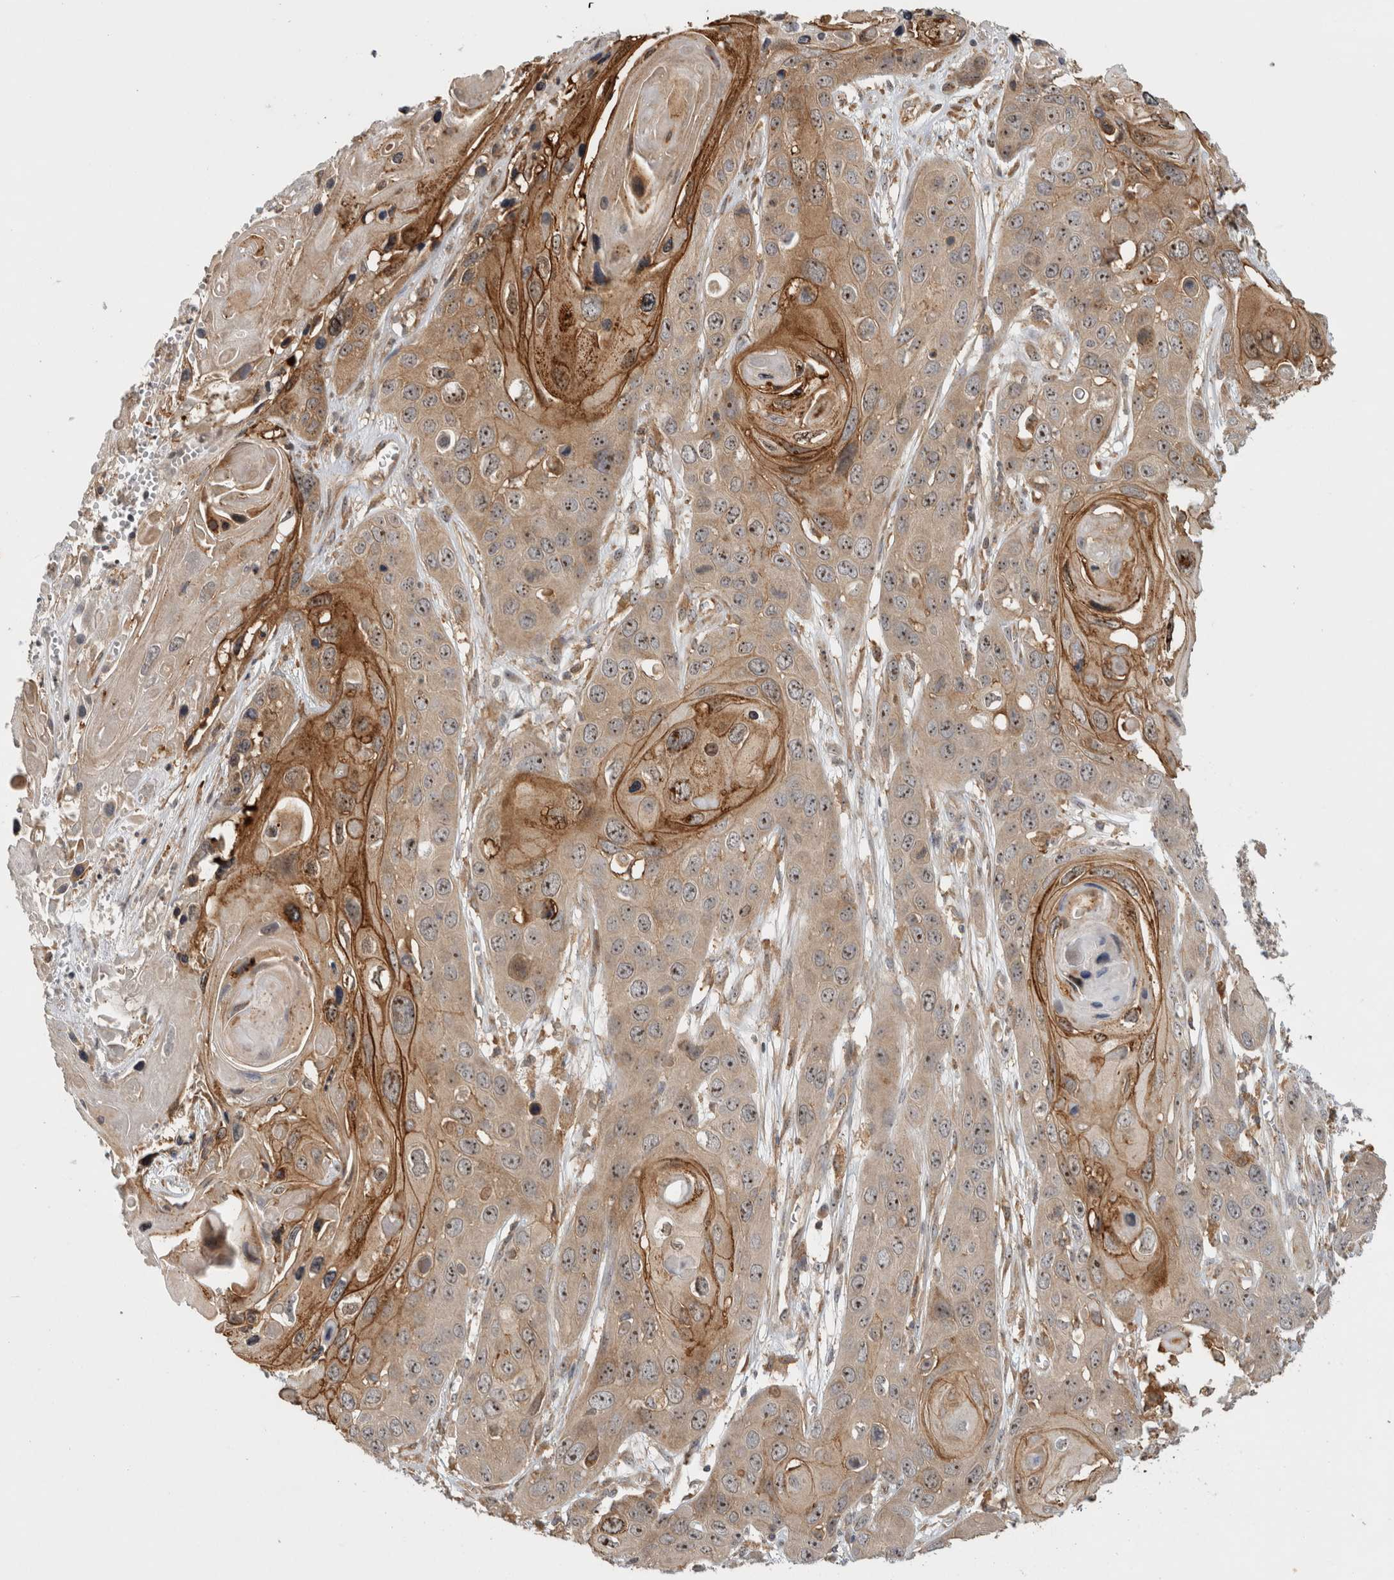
{"staining": {"intensity": "moderate", "quantity": ">75%", "location": "cytoplasmic/membranous,nuclear"}, "tissue": "skin cancer", "cell_type": "Tumor cells", "image_type": "cancer", "snomed": [{"axis": "morphology", "description": "Squamous cell carcinoma, NOS"}, {"axis": "topography", "description": "Skin"}], "caption": "Squamous cell carcinoma (skin) stained with a brown dye exhibits moderate cytoplasmic/membranous and nuclear positive expression in approximately >75% of tumor cells.", "gene": "WASF2", "patient": {"sex": "male", "age": 55}}